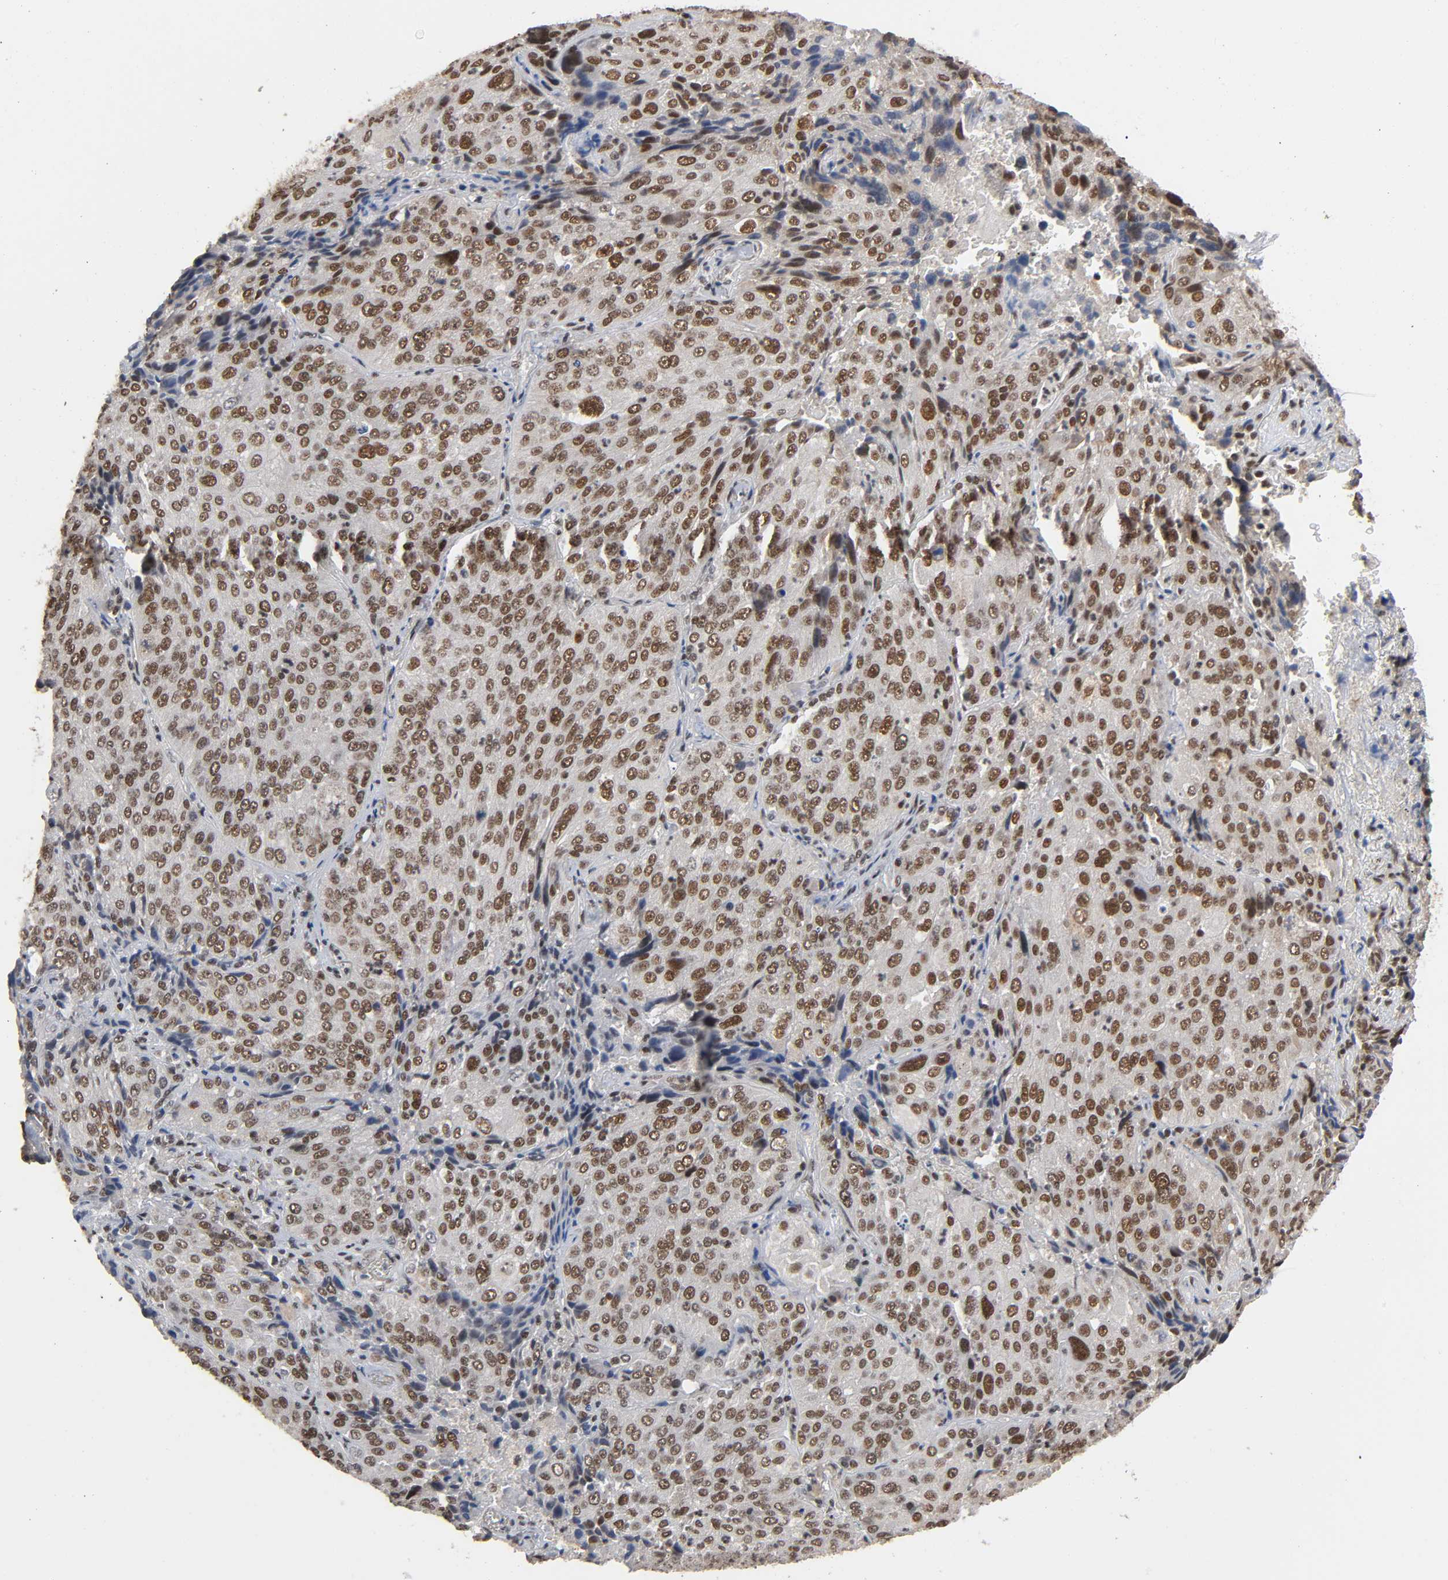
{"staining": {"intensity": "moderate", "quantity": ">75%", "location": "cytoplasmic/membranous,nuclear"}, "tissue": "lung cancer", "cell_type": "Tumor cells", "image_type": "cancer", "snomed": [{"axis": "morphology", "description": "Squamous cell carcinoma, NOS"}, {"axis": "topography", "description": "Lung"}], "caption": "An image of squamous cell carcinoma (lung) stained for a protein demonstrates moderate cytoplasmic/membranous and nuclear brown staining in tumor cells.", "gene": "ZNF384", "patient": {"sex": "male", "age": 54}}